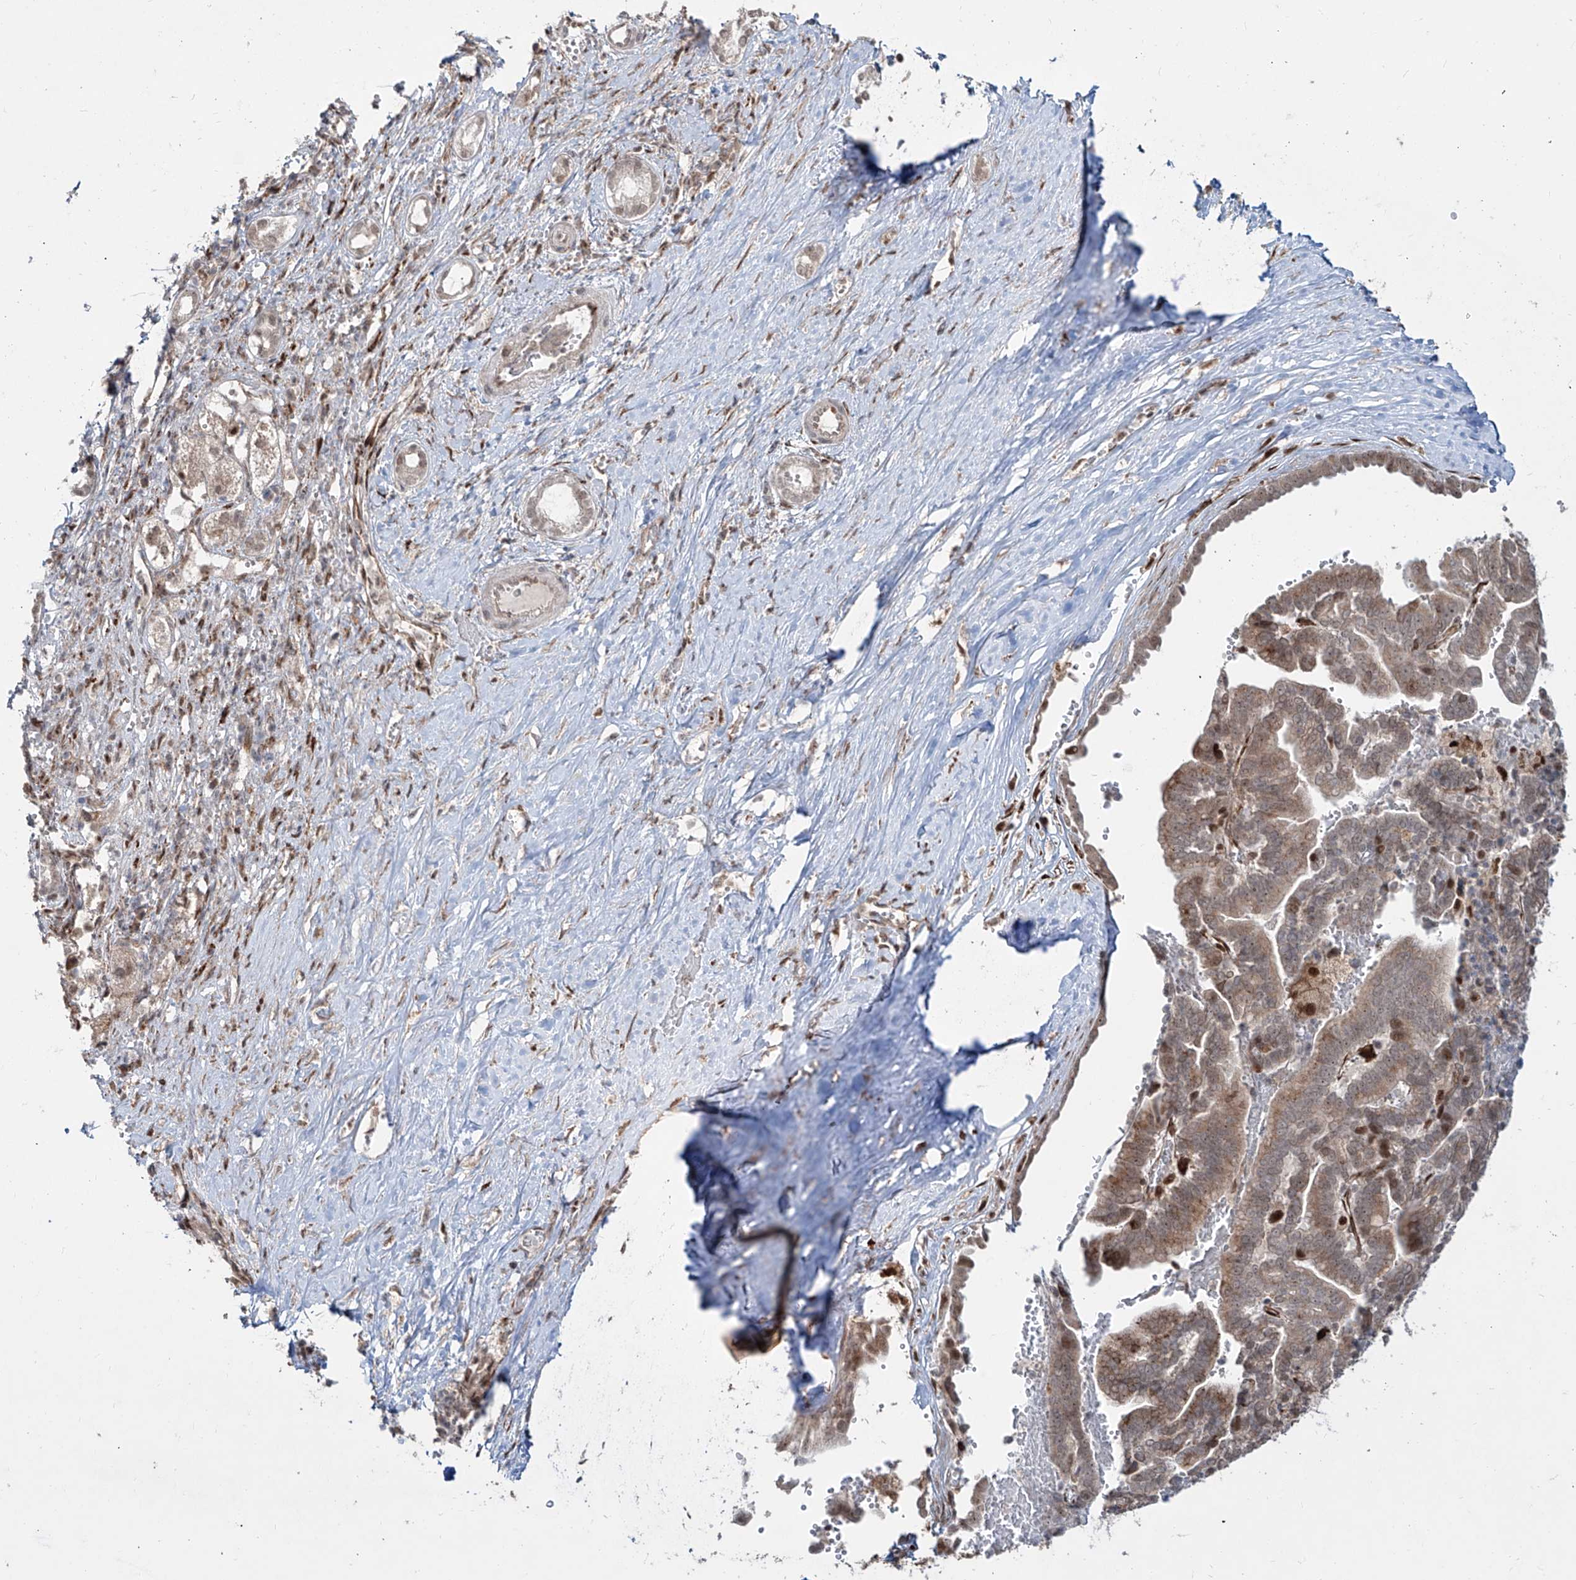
{"staining": {"intensity": "moderate", "quantity": ">75%", "location": "cytoplasmic/membranous,nuclear"}, "tissue": "liver cancer", "cell_type": "Tumor cells", "image_type": "cancer", "snomed": [{"axis": "morphology", "description": "Cholangiocarcinoma"}, {"axis": "topography", "description": "Liver"}], "caption": "There is medium levels of moderate cytoplasmic/membranous and nuclear expression in tumor cells of liver cancer (cholangiocarcinoma), as demonstrated by immunohistochemical staining (brown color).", "gene": "ZNF710", "patient": {"sex": "female", "age": 75}}